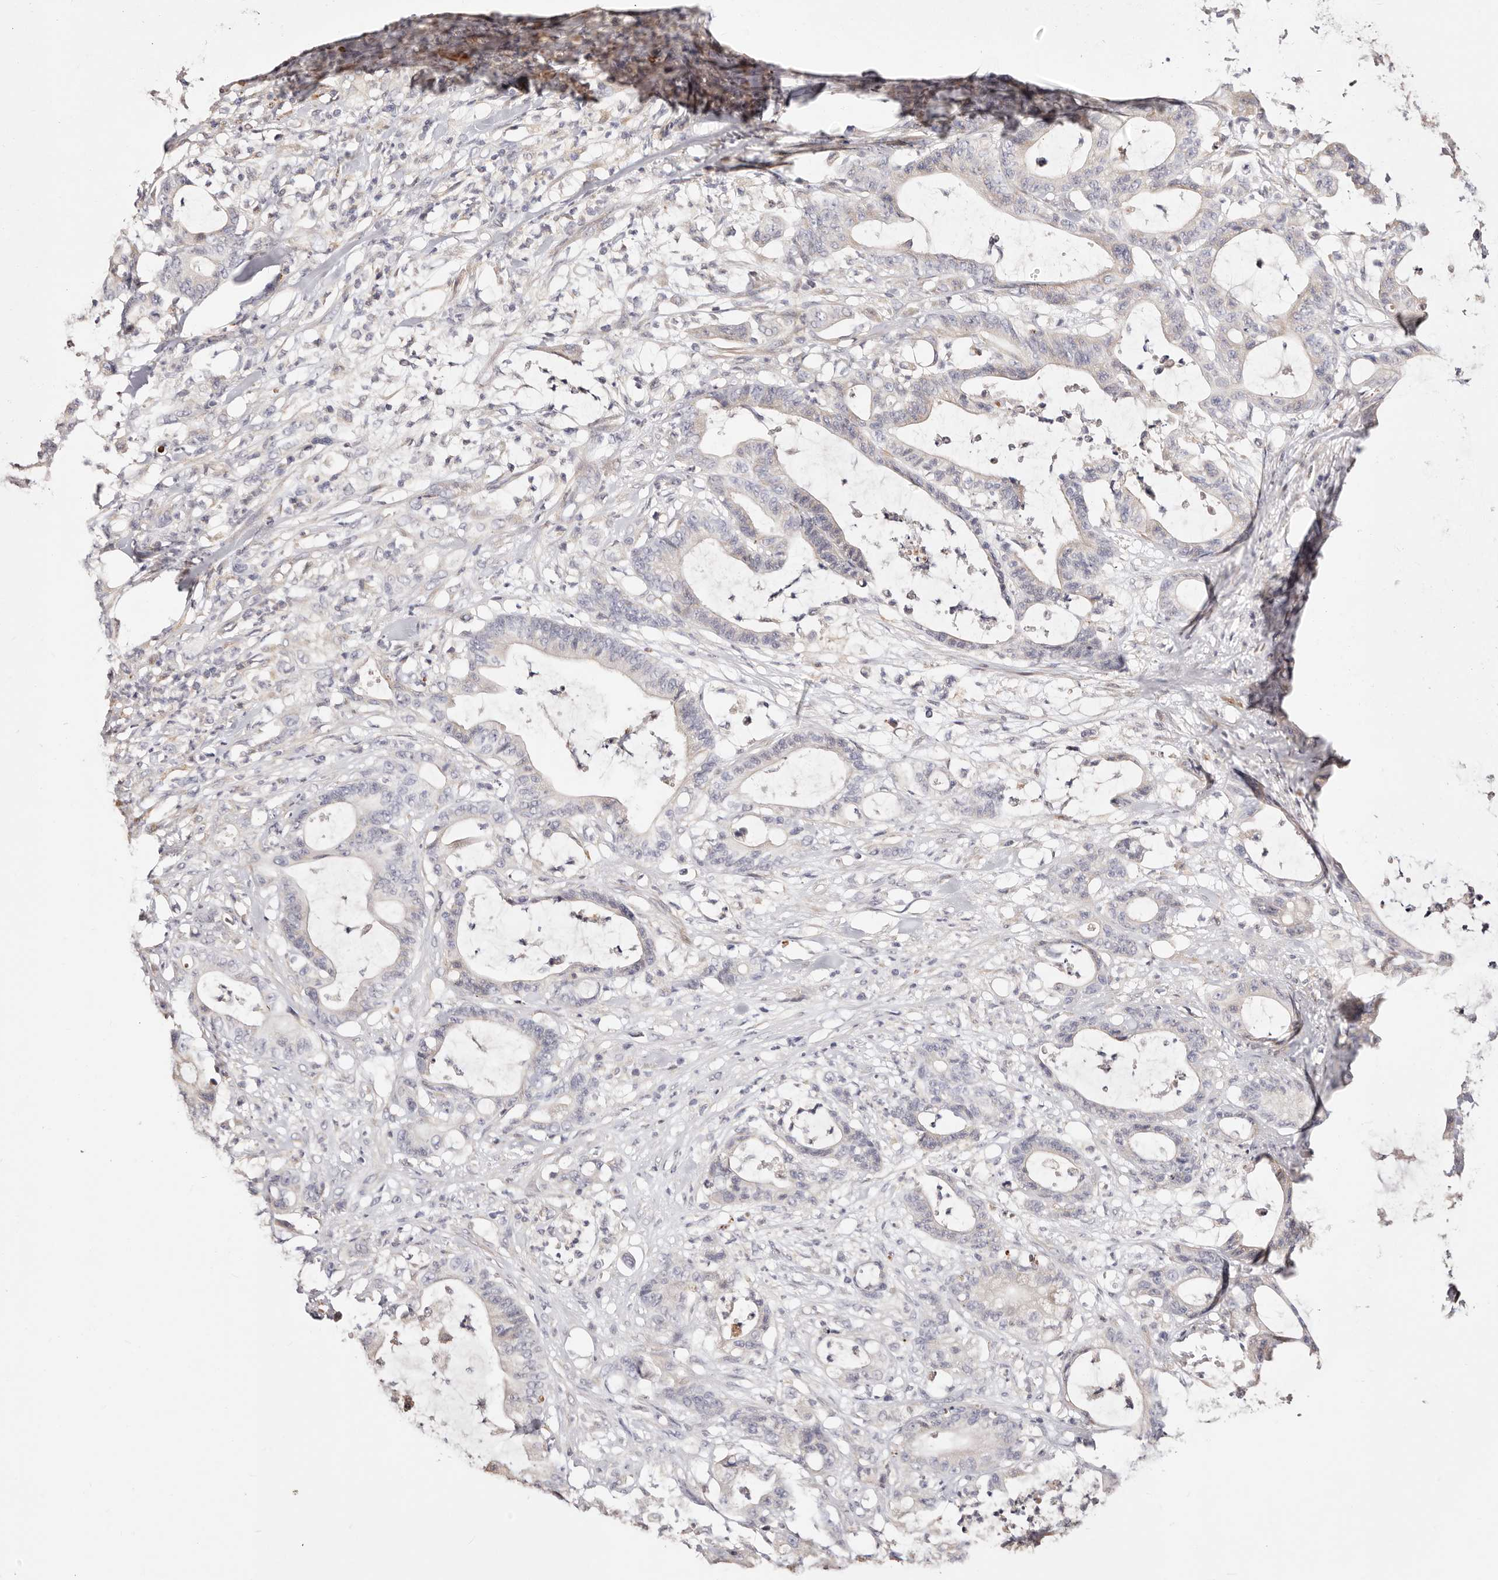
{"staining": {"intensity": "negative", "quantity": "none", "location": "none"}, "tissue": "colorectal cancer", "cell_type": "Tumor cells", "image_type": "cancer", "snomed": [{"axis": "morphology", "description": "Adenocarcinoma, NOS"}, {"axis": "topography", "description": "Colon"}], "caption": "Protein analysis of colorectal cancer exhibits no significant staining in tumor cells.", "gene": "MAPK1", "patient": {"sex": "female", "age": 84}}